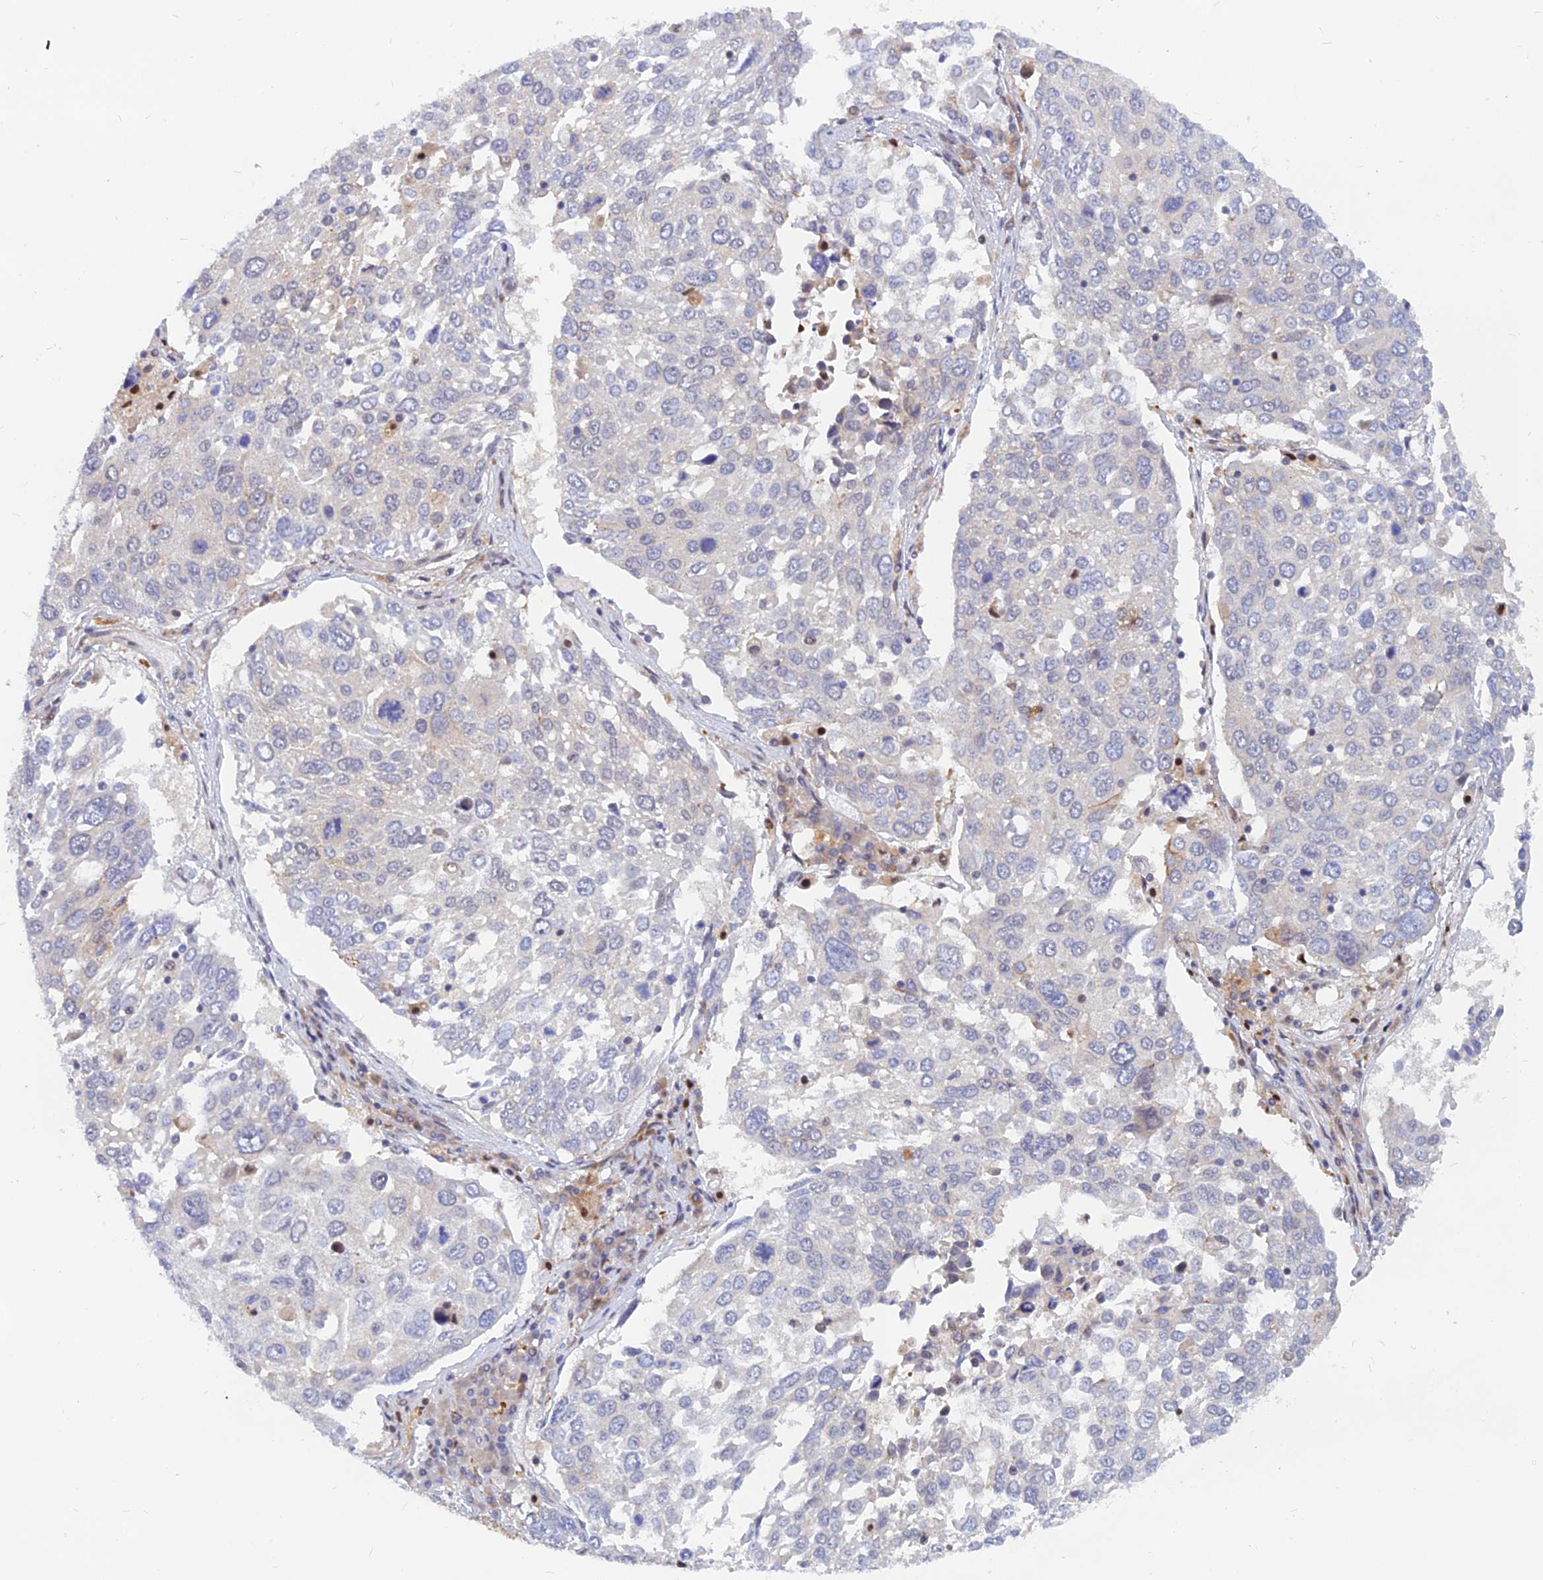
{"staining": {"intensity": "negative", "quantity": "none", "location": "none"}, "tissue": "lung cancer", "cell_type": "Tumor cells", "image_type": "cancer", "snomed": [{"axis": "morphology", "description": "Squamous cell carcinoma, NOS"}, {"axis": "topography", "description": "Lung"}], "caption": "Lung cancer was stained to show a protein in brown. There is no significant staining in tumor cells.", "gene": "DNAJC16", "patient": {"sex": "male", "age": 65}}